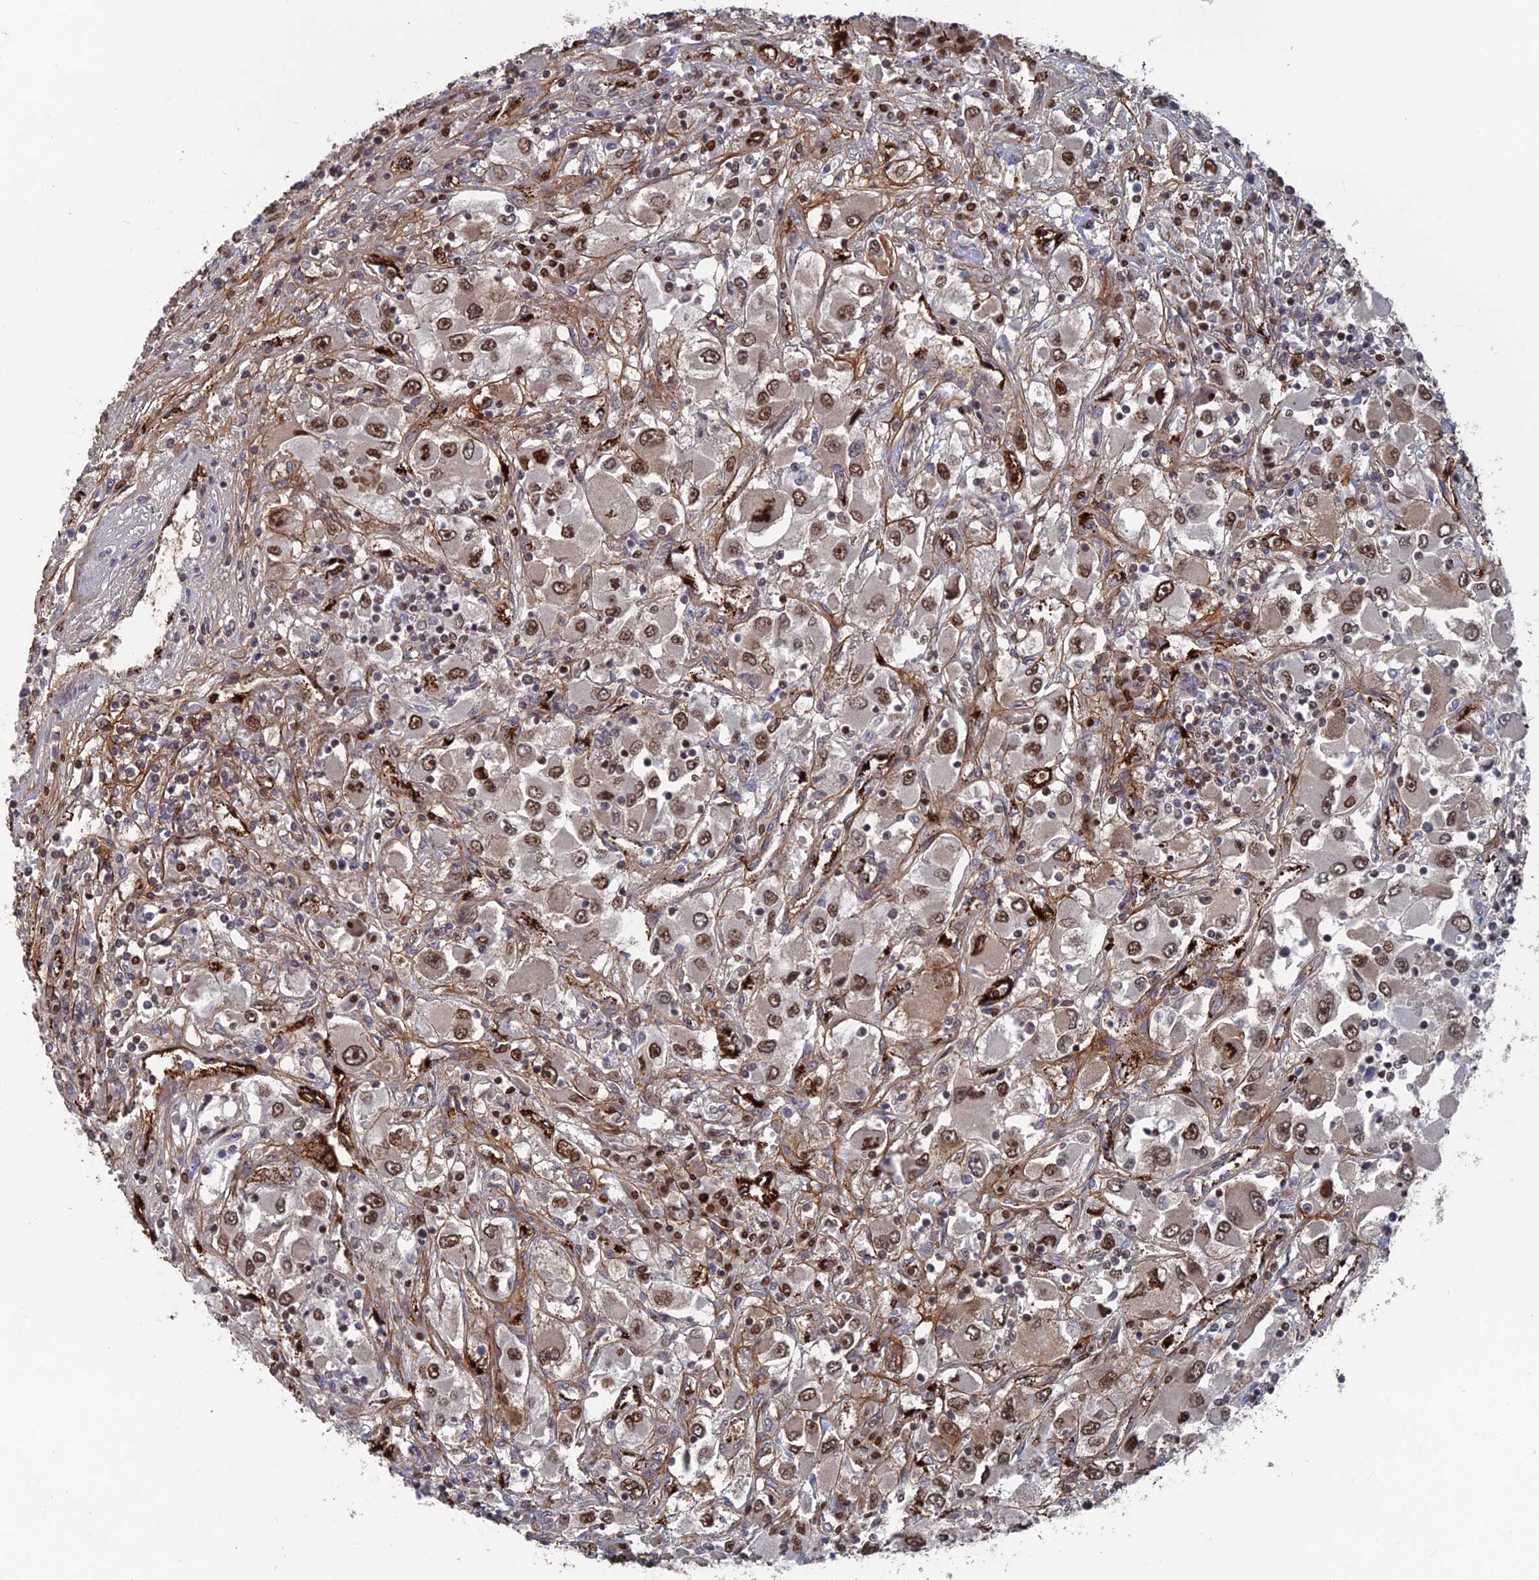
{"staining": {"intensity": "moderate", "quantity": ">75%", "location": "nuclear"}, "tissue": "renal cancer", "cell_type": "Tumor cells", "image_type": "cancer", "snomed": [{"axis": "morphology", "description": "Adenocarcinoma, NOS"}, {"axis": "topography", "description": "Kidney"}], "caption": "Renal adenocarcinoma stained with immunohistochemistry demonstrates moderate nuclear expression in approximately >75% of tumor cells.", "gene": "SH3D21", "patient": {"sex": "female", "age": 52}}